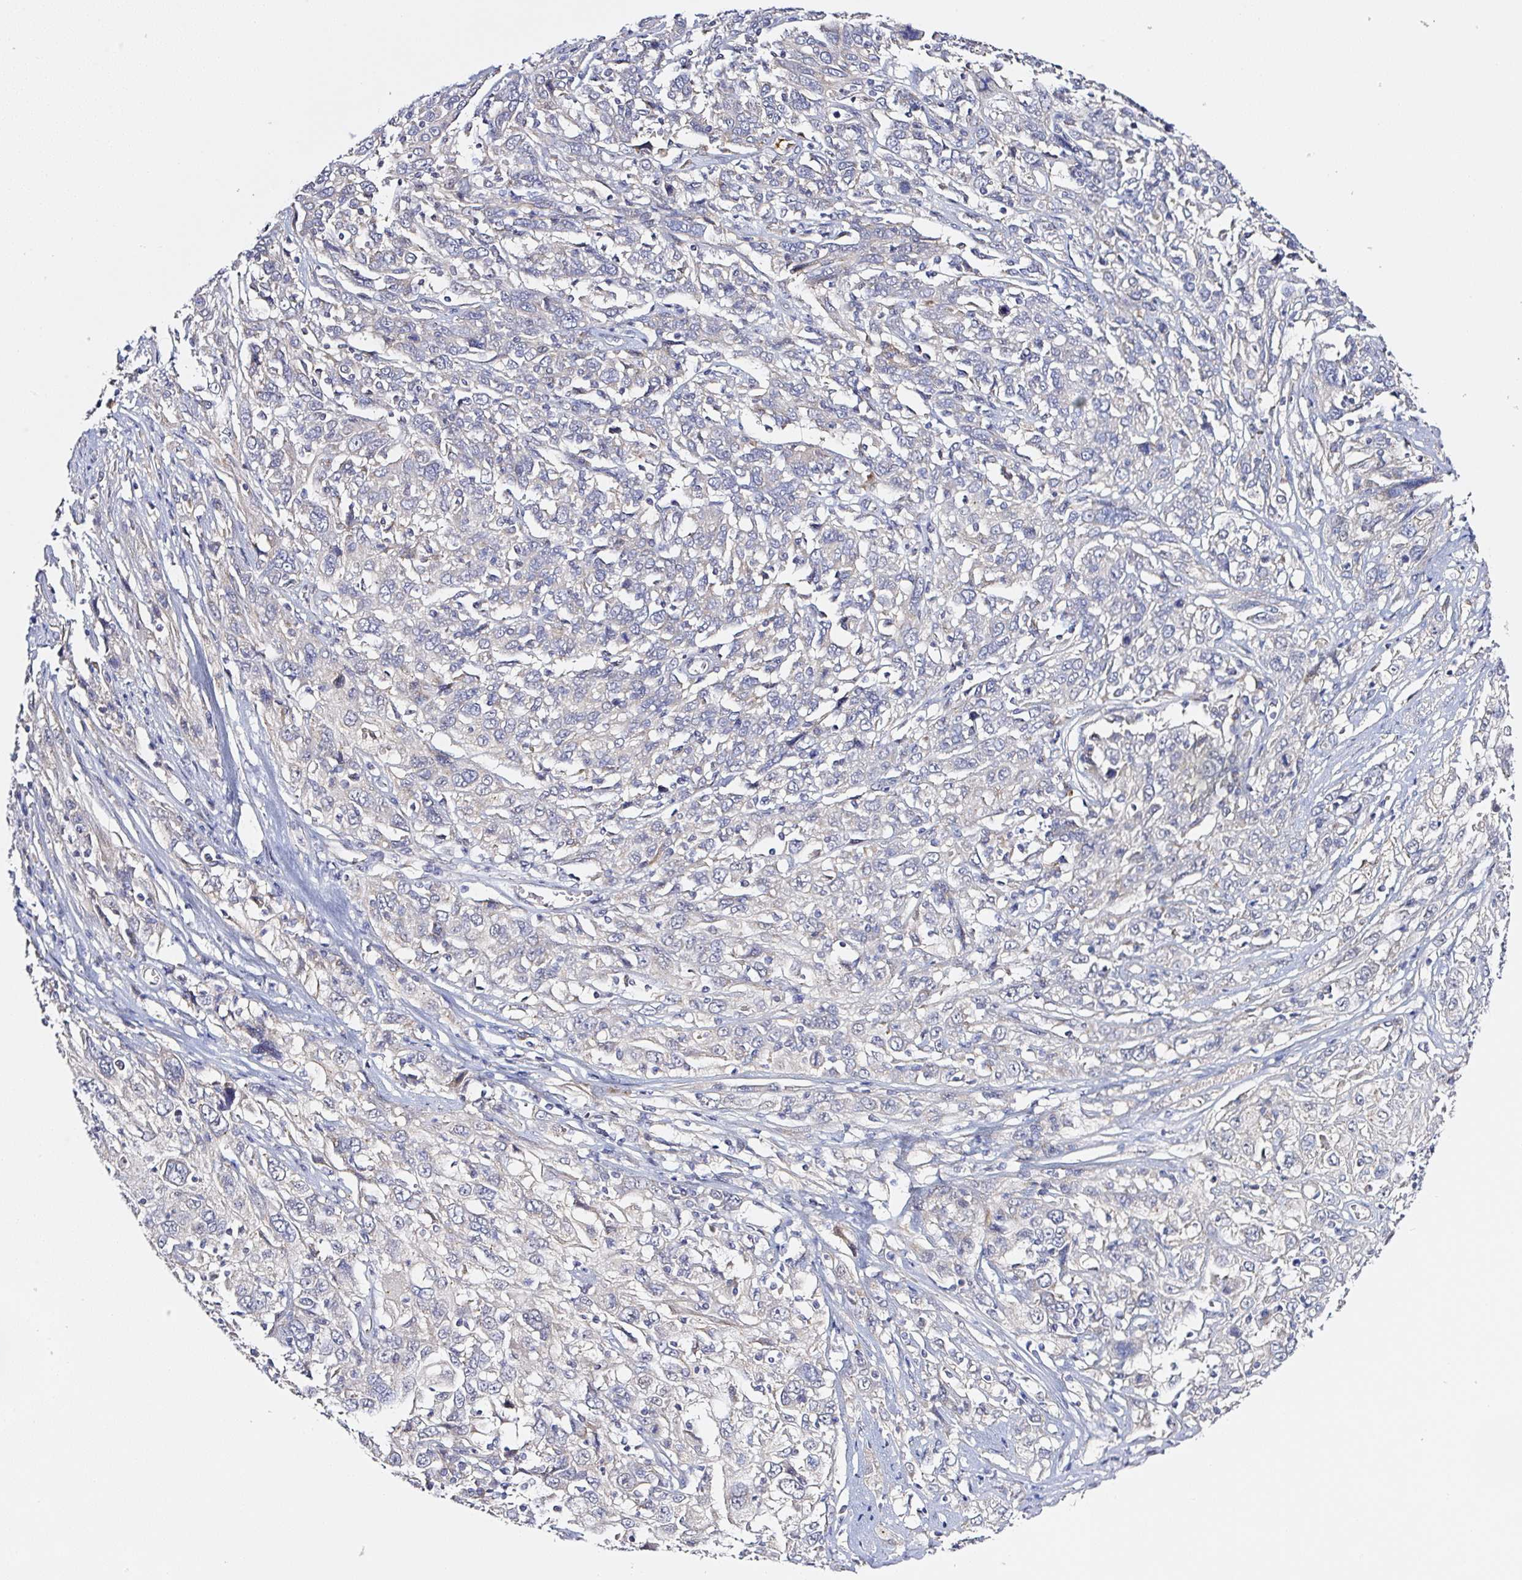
{"staining": {"intensity": "negative", "quantity": "none", "location": "none"}, "tissue": "cervical cancer", "cell_type": "Tumor cells", "image_type": "cancer", "snomed": [{"axis": "morphology", "description": "Squamous cell carcinoma, NOS"}, {"axis": "topography", "description": "Cervix"}], "caption": "Immunohistochemical staining of cervical squamous cell carcinoma demonstrates no significant staining in tumor cells. (IHC, brightfield microscopy, high magnification).", "gene": "PRKAA2", "patient": {"sex": "female", "age": 46}}